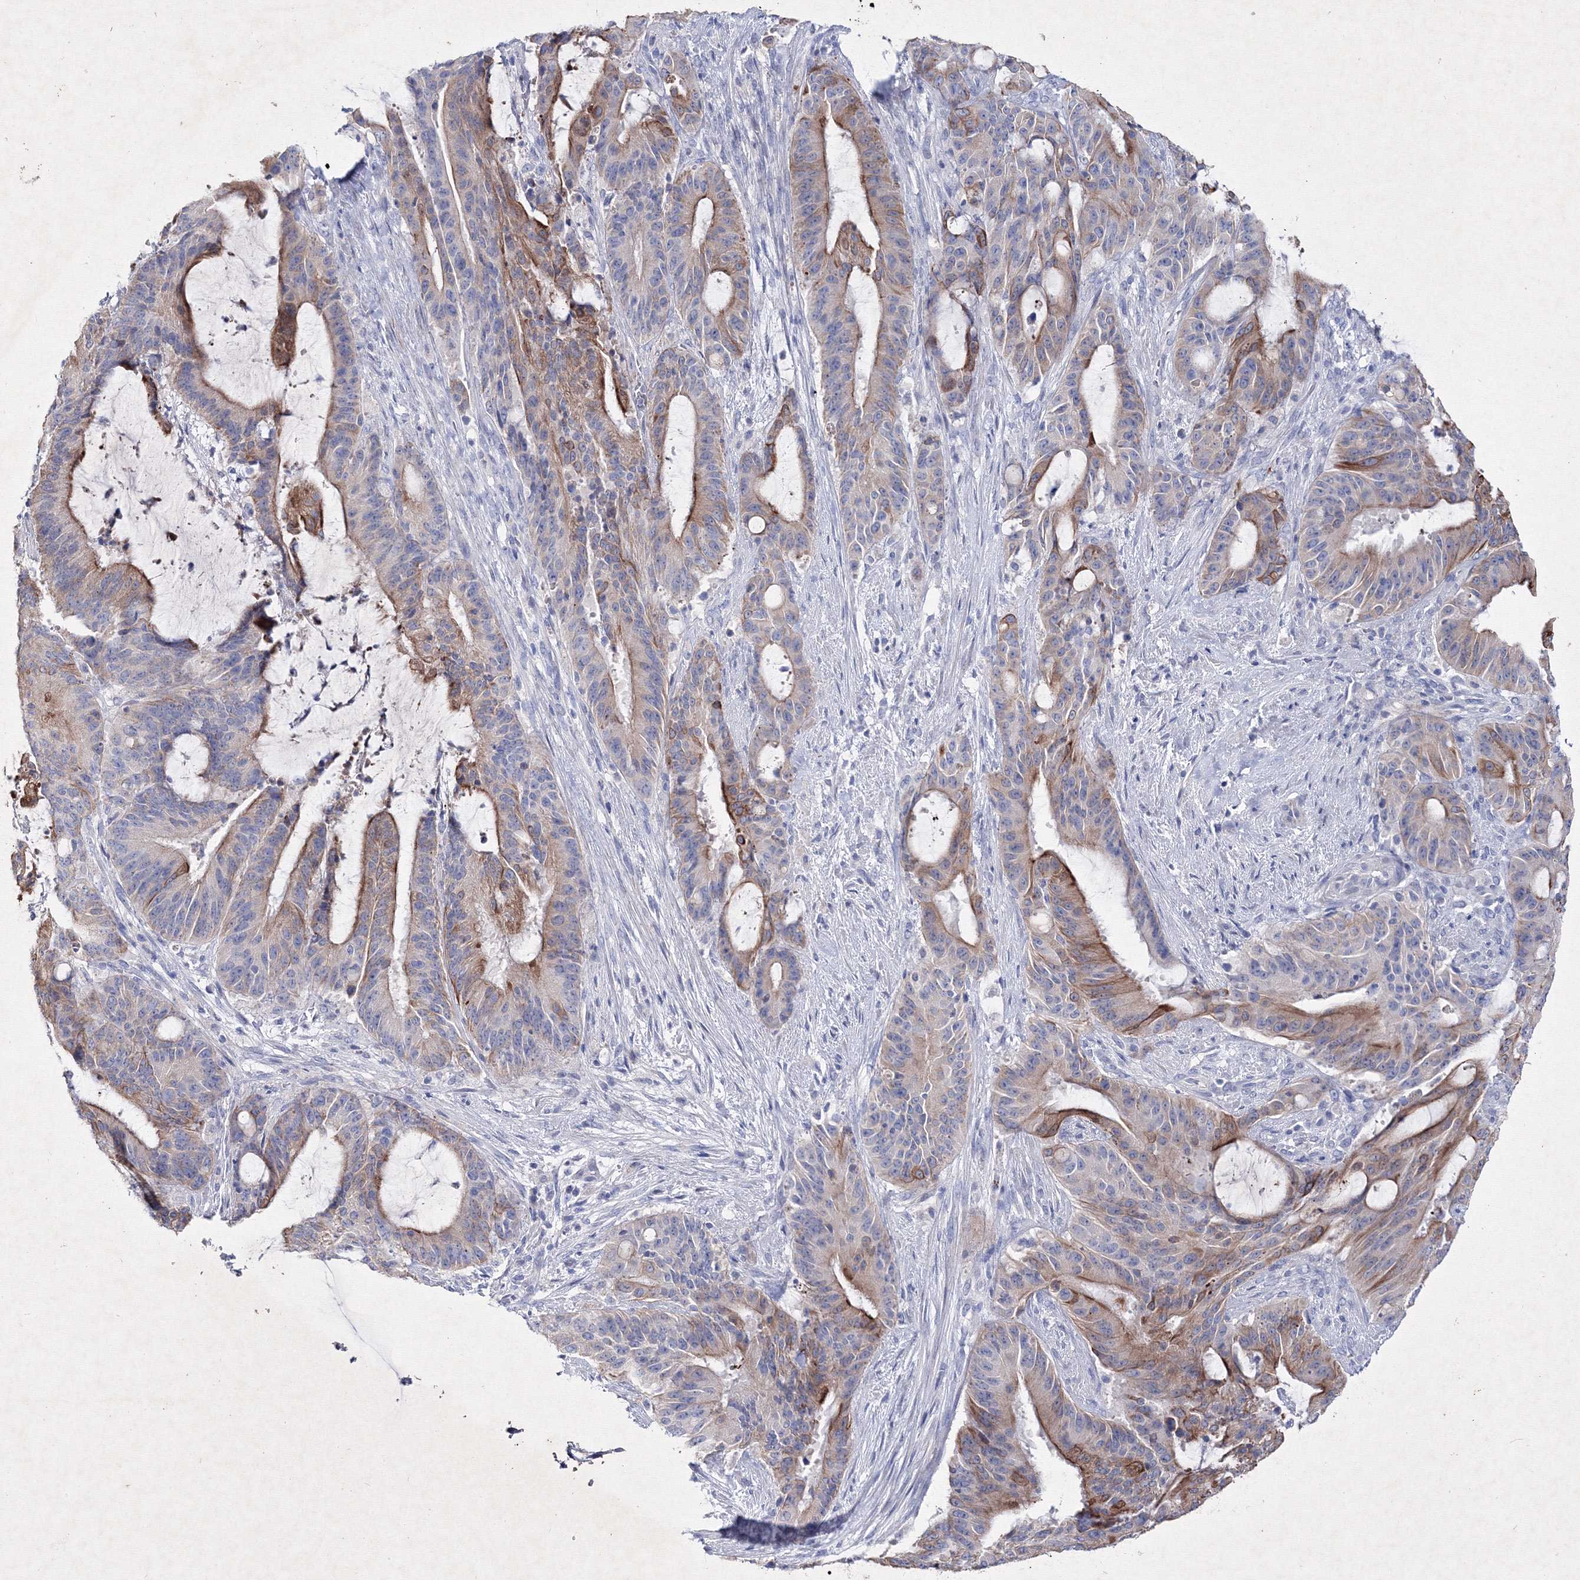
{"staining": {"intensity": "moderate", "quantity": "25%-75%", "location": "cytoplasmic/membranous"}, "tissue": "liver cancer", "cell_type": "Tumor cells", "image_type": "cancer", "snomed": [{"axis": "morphology", "description": "Normal tissue, NOS"}, {"axis": "morphology", "description": "Cholangiocarcinoma"}, {"axis": "topography", "description": "Liver"}, {"axis": "topography", "description": "Peripheral nerve tissue"}], "caption": "Moderate cytoplasmic/membranous expression is seen in approximately 25%-75% of tumor cells in cholangiocarcinoma (liver).", "gene": "SMIM29", "patient": {"sex": "female", "age": 73}}